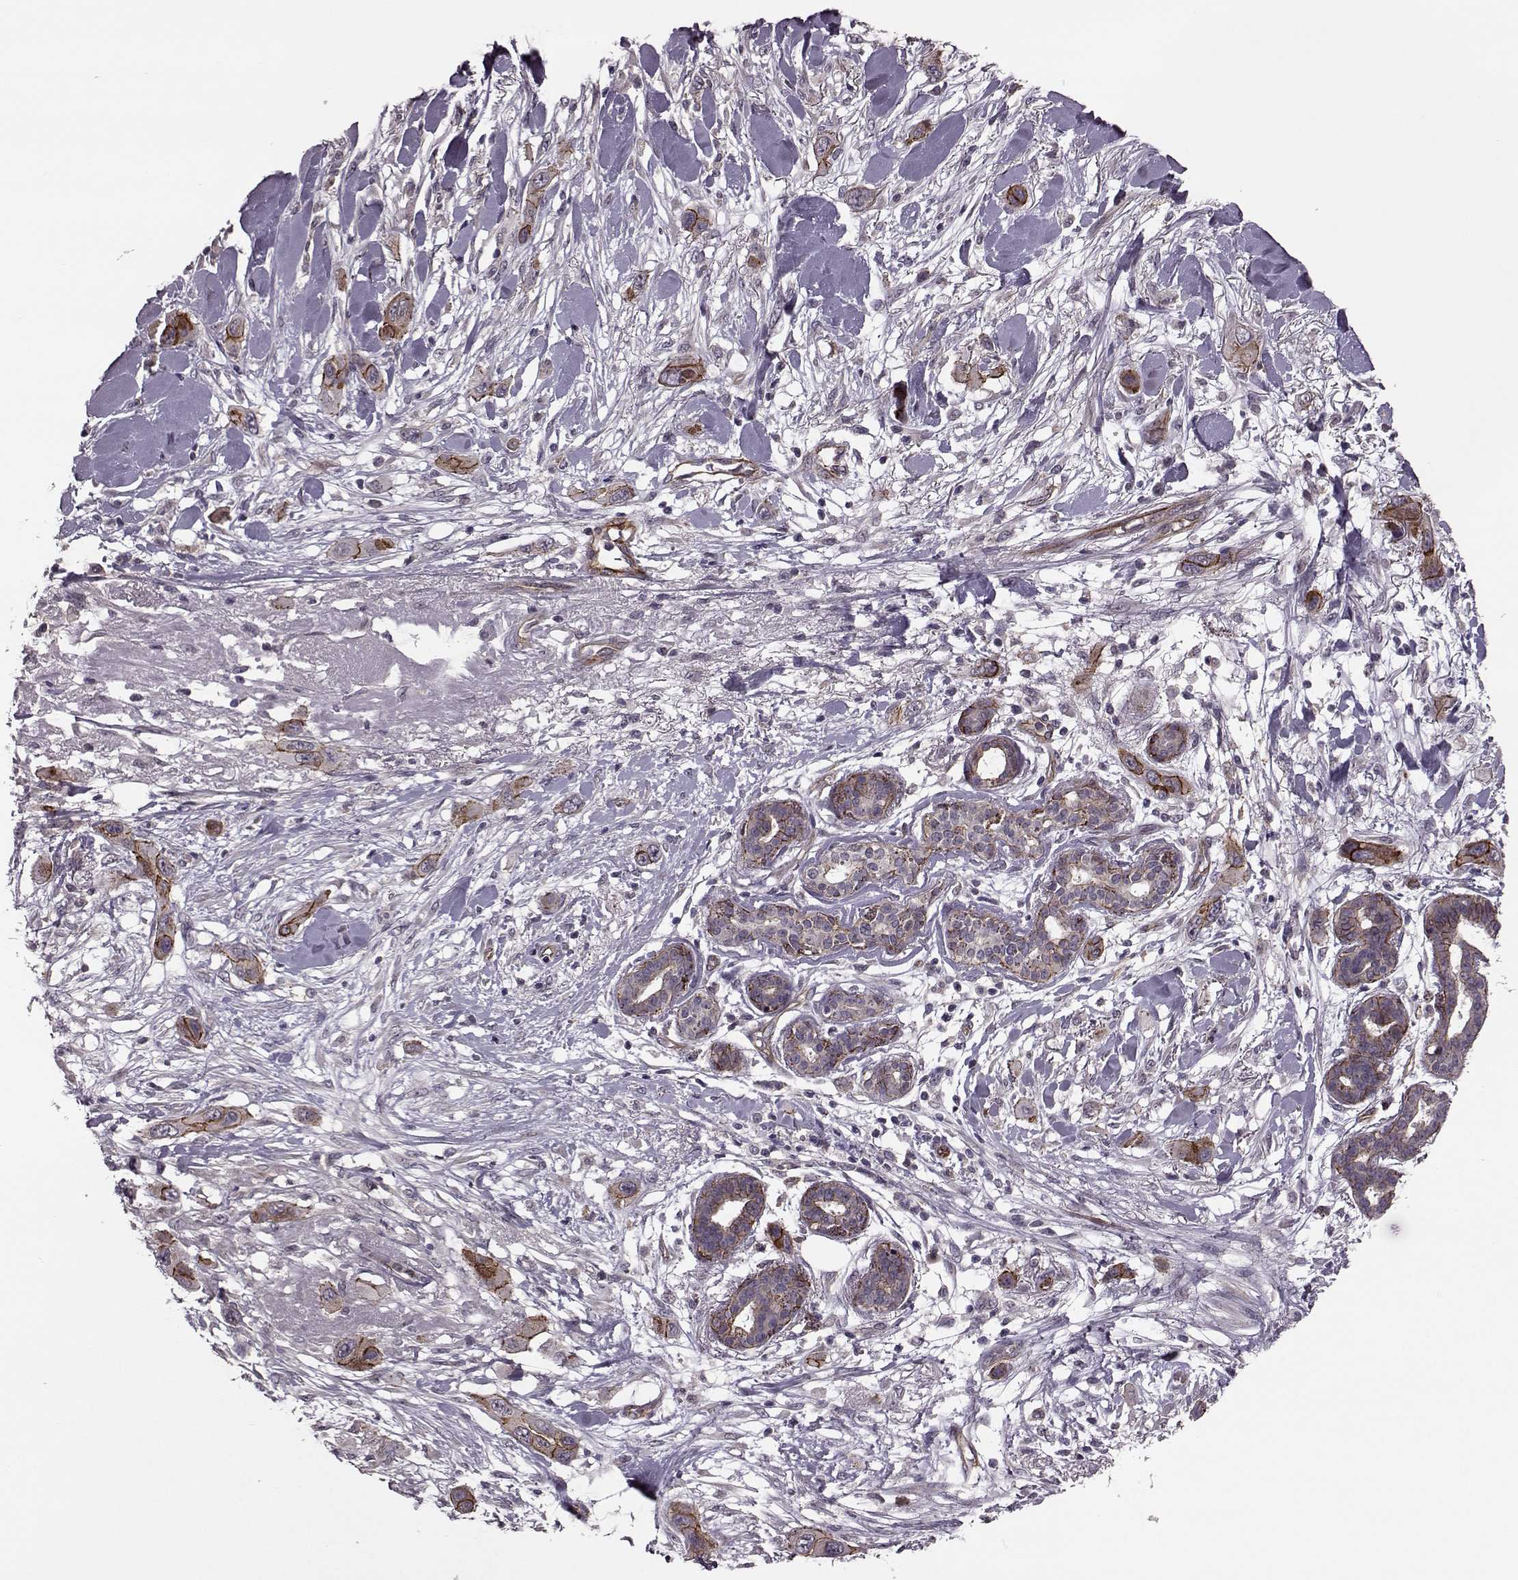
{"staining": {"intensity": "strong", "quantity": ">75%", "location": "cytoplasmic/membranous"}, "tissue": "skin cancer", "cell_type": "Tumor cells", "image_type": "cancer", "snomed": [{"axis": "morphology", "description": "Squamous cell carcinoma, NOS"}, {"axis": "topography", "description": "Skin"}], "caption": "IHC (DAB (3,3'-diaminobenzidine)) staining of human skin cancer (squamous cell carcinoma) demonstrates strong cytoplasmic/membranous protein expression in approximately >75% of tumor cells. (Brightfield microscopy of DAB IHC at high magnification).", "gene": "SYNPO", "patient": {"sex": "male", "age": 79}}